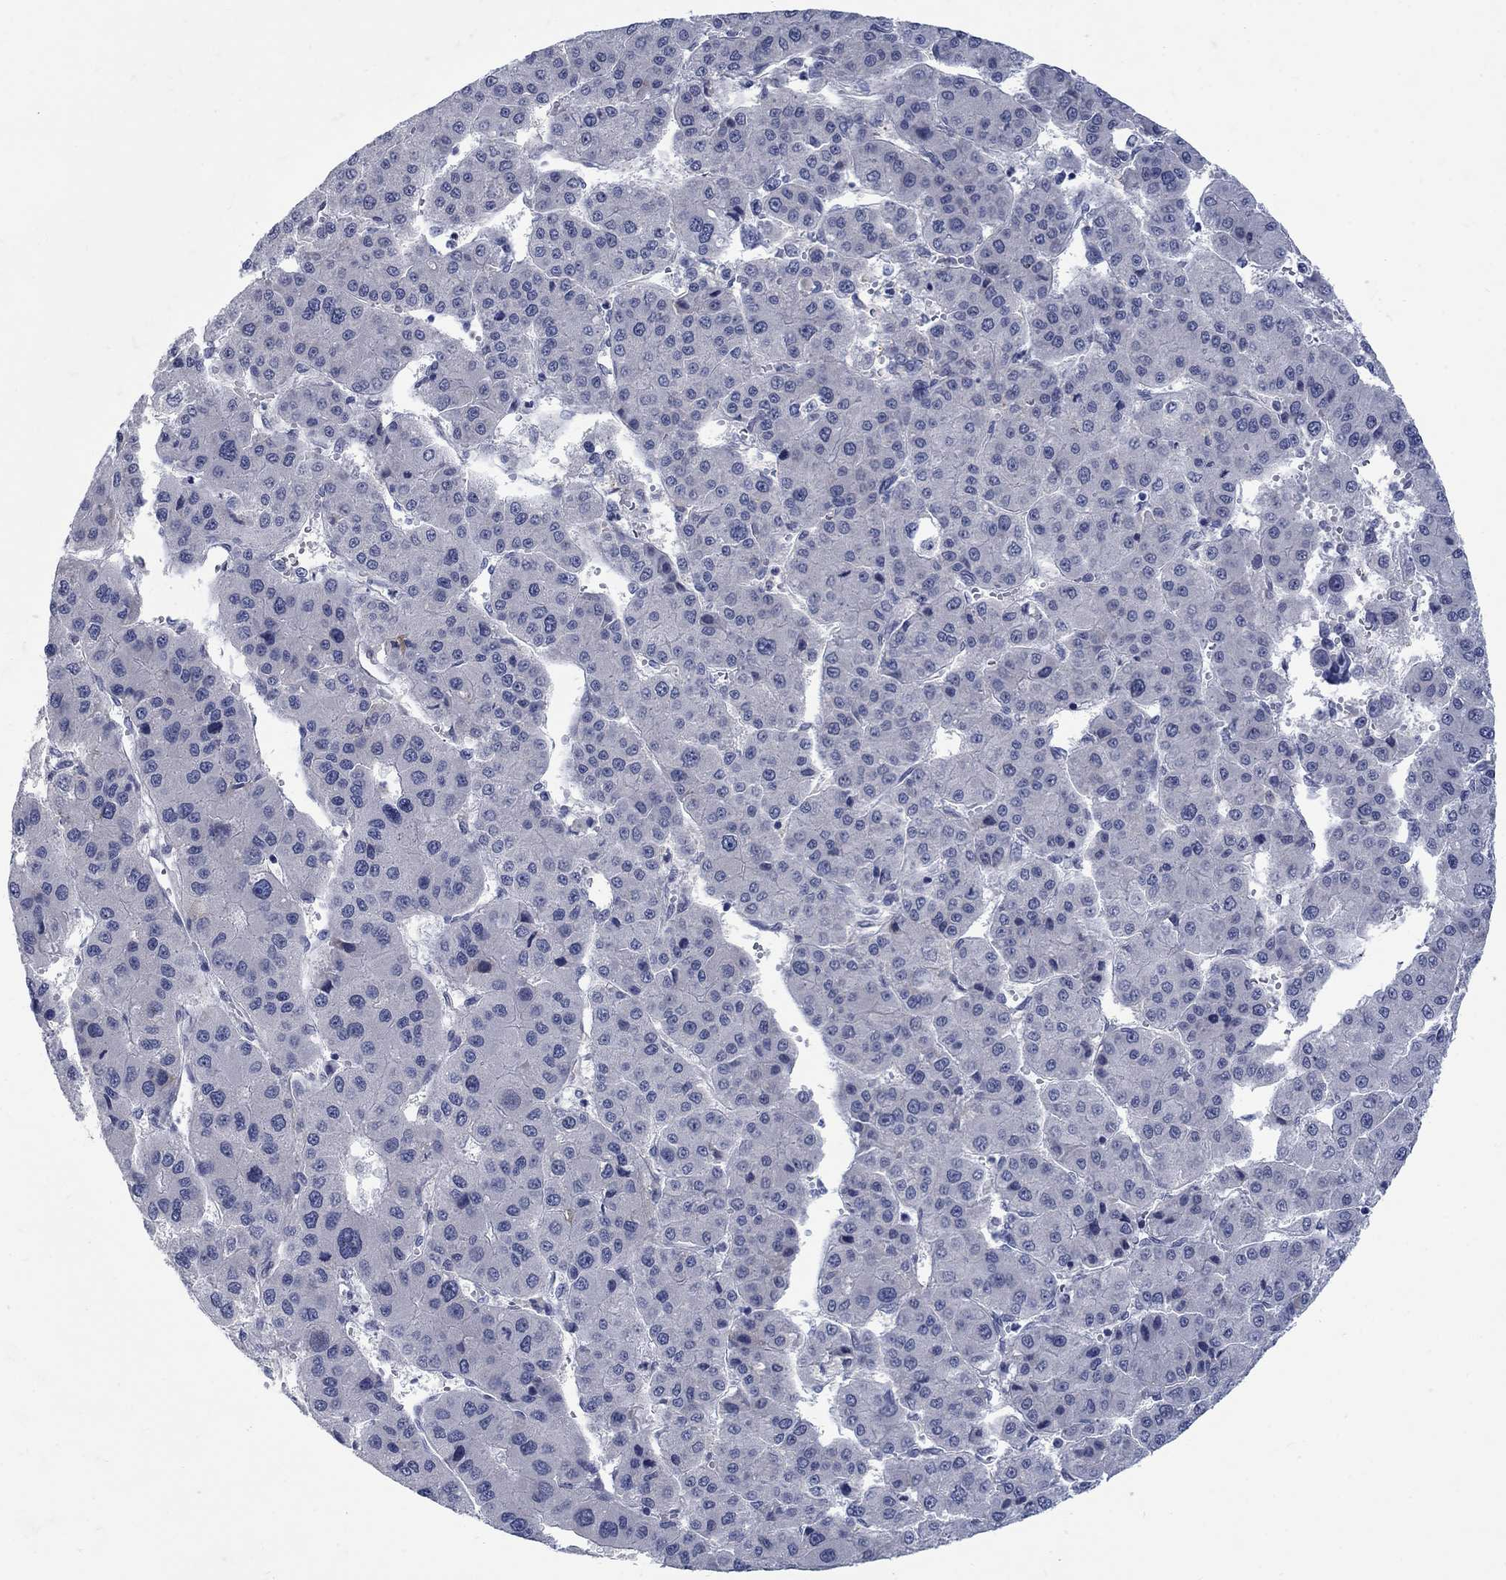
{"staining": {"intensity": "negative", "quantity": "none", "location": "none"}, "tissue": "liver cancer", "cell_type": "Tumor cells", "image_type": "cancer", "snomed": [{"axis": "morphology", "description": "Carcinoma, Hepatocellular, NOS"}, {"axis": "topography", "description": "Liver"}], "caption": "Tumor cells show no significant protein expression in liver hepatocellular carcinoma.", "gene": "RFTN2", "patient": {"sex": "male", "age": 73}}